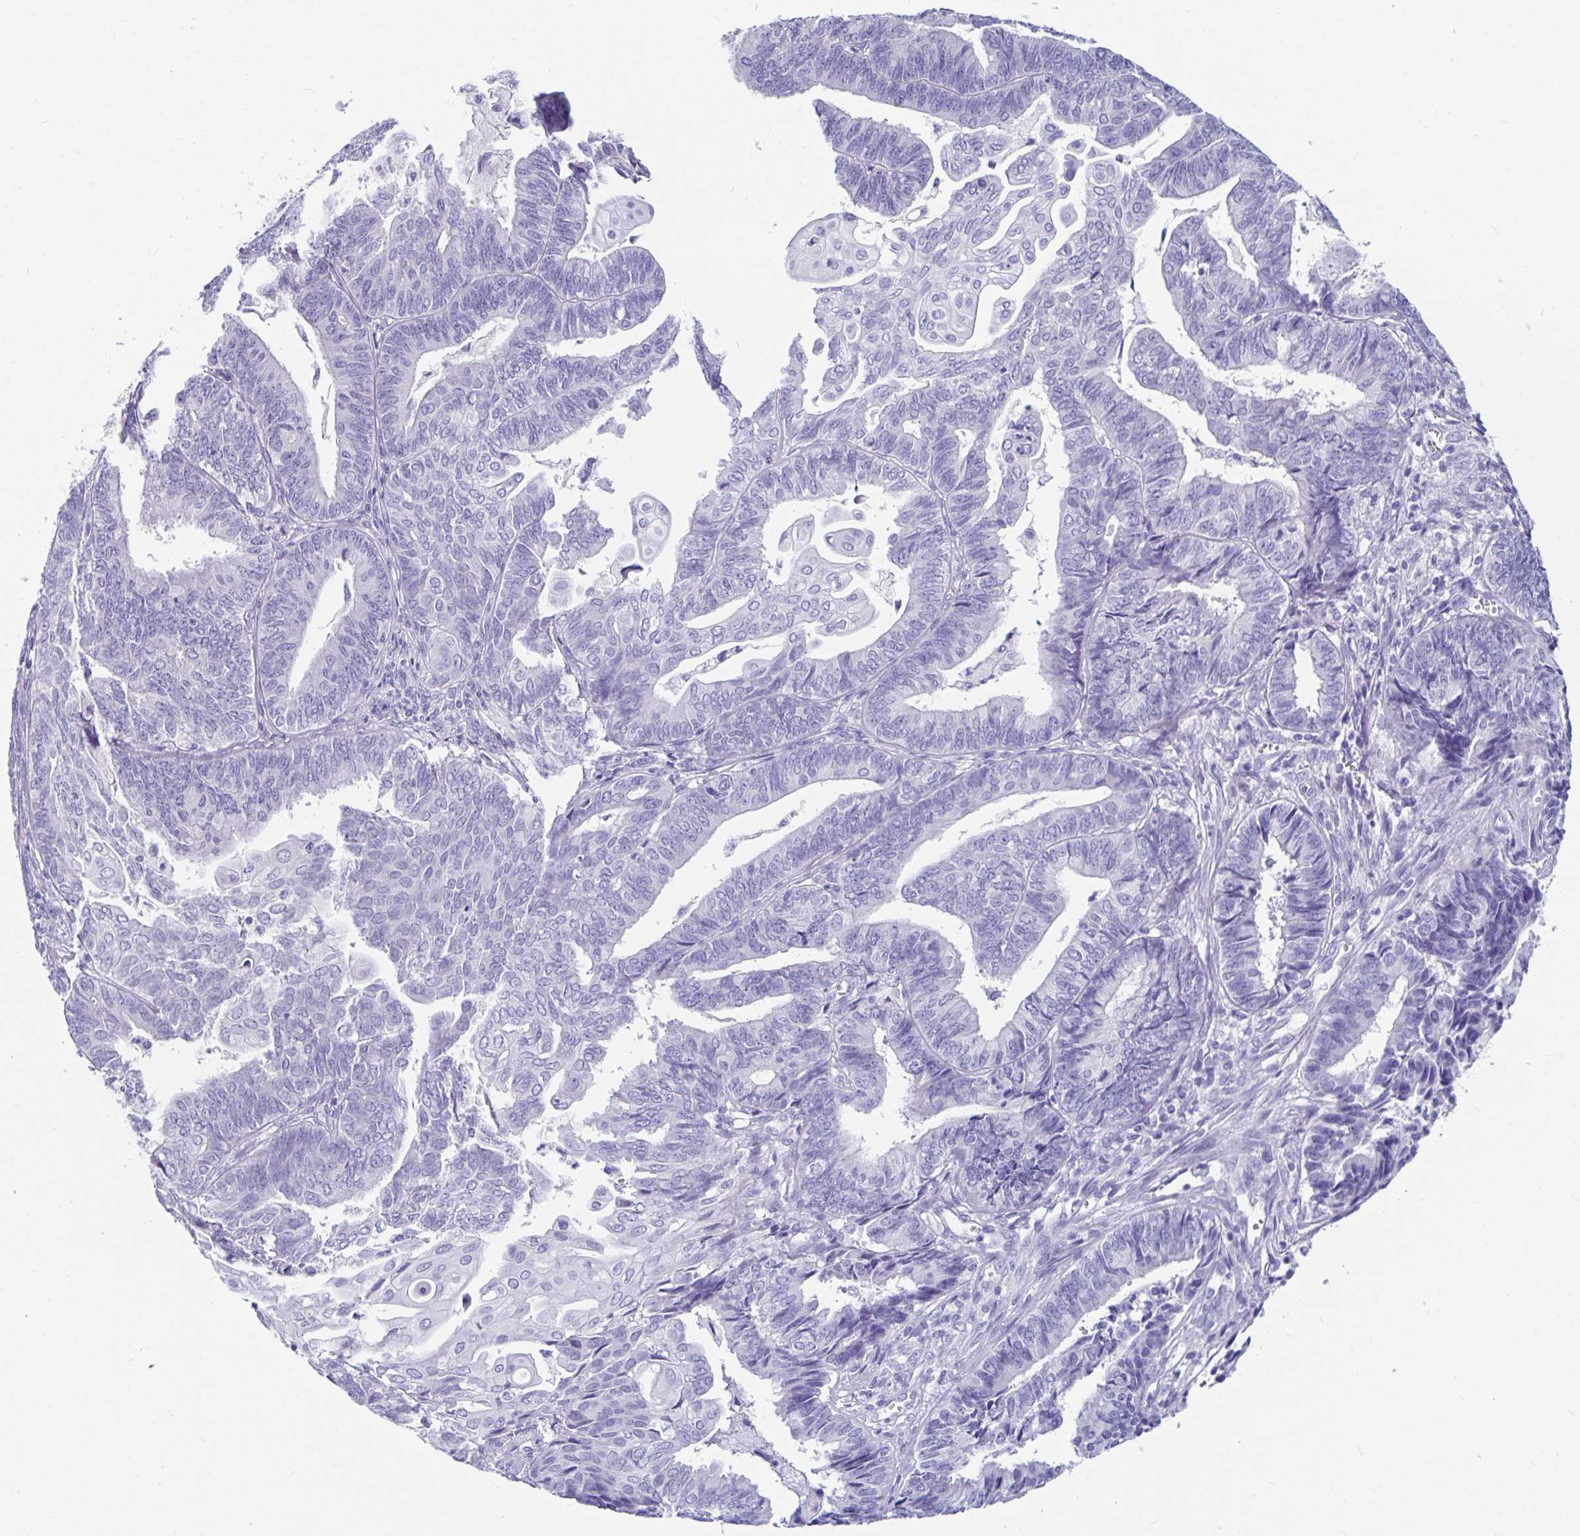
{"staining": {"intensity": "negative", "quantity": "none", "location": "none"}, "tissue": "endometrial cancer", "cell_type": "Tumor cells", "image_type": "cancer", "snomed": [{"axis": "morphology", "description": "Adenocarcinoma, NOS"}, {"axis": "topography", "description": "Endometrium"}], "caption": "Protein analysis of endometrial adenocarcinoma exhibits no significant expression in tumor cells. The staining was performed using DAB (3,3'-diaminobenzidine) to visualize the protein expression in brown, while the nuclei were stained in blue with hematoxylin (Magnification: 20x).", "gene": "ZPBP2", "patient": {"sex": "female", "age": 73}}